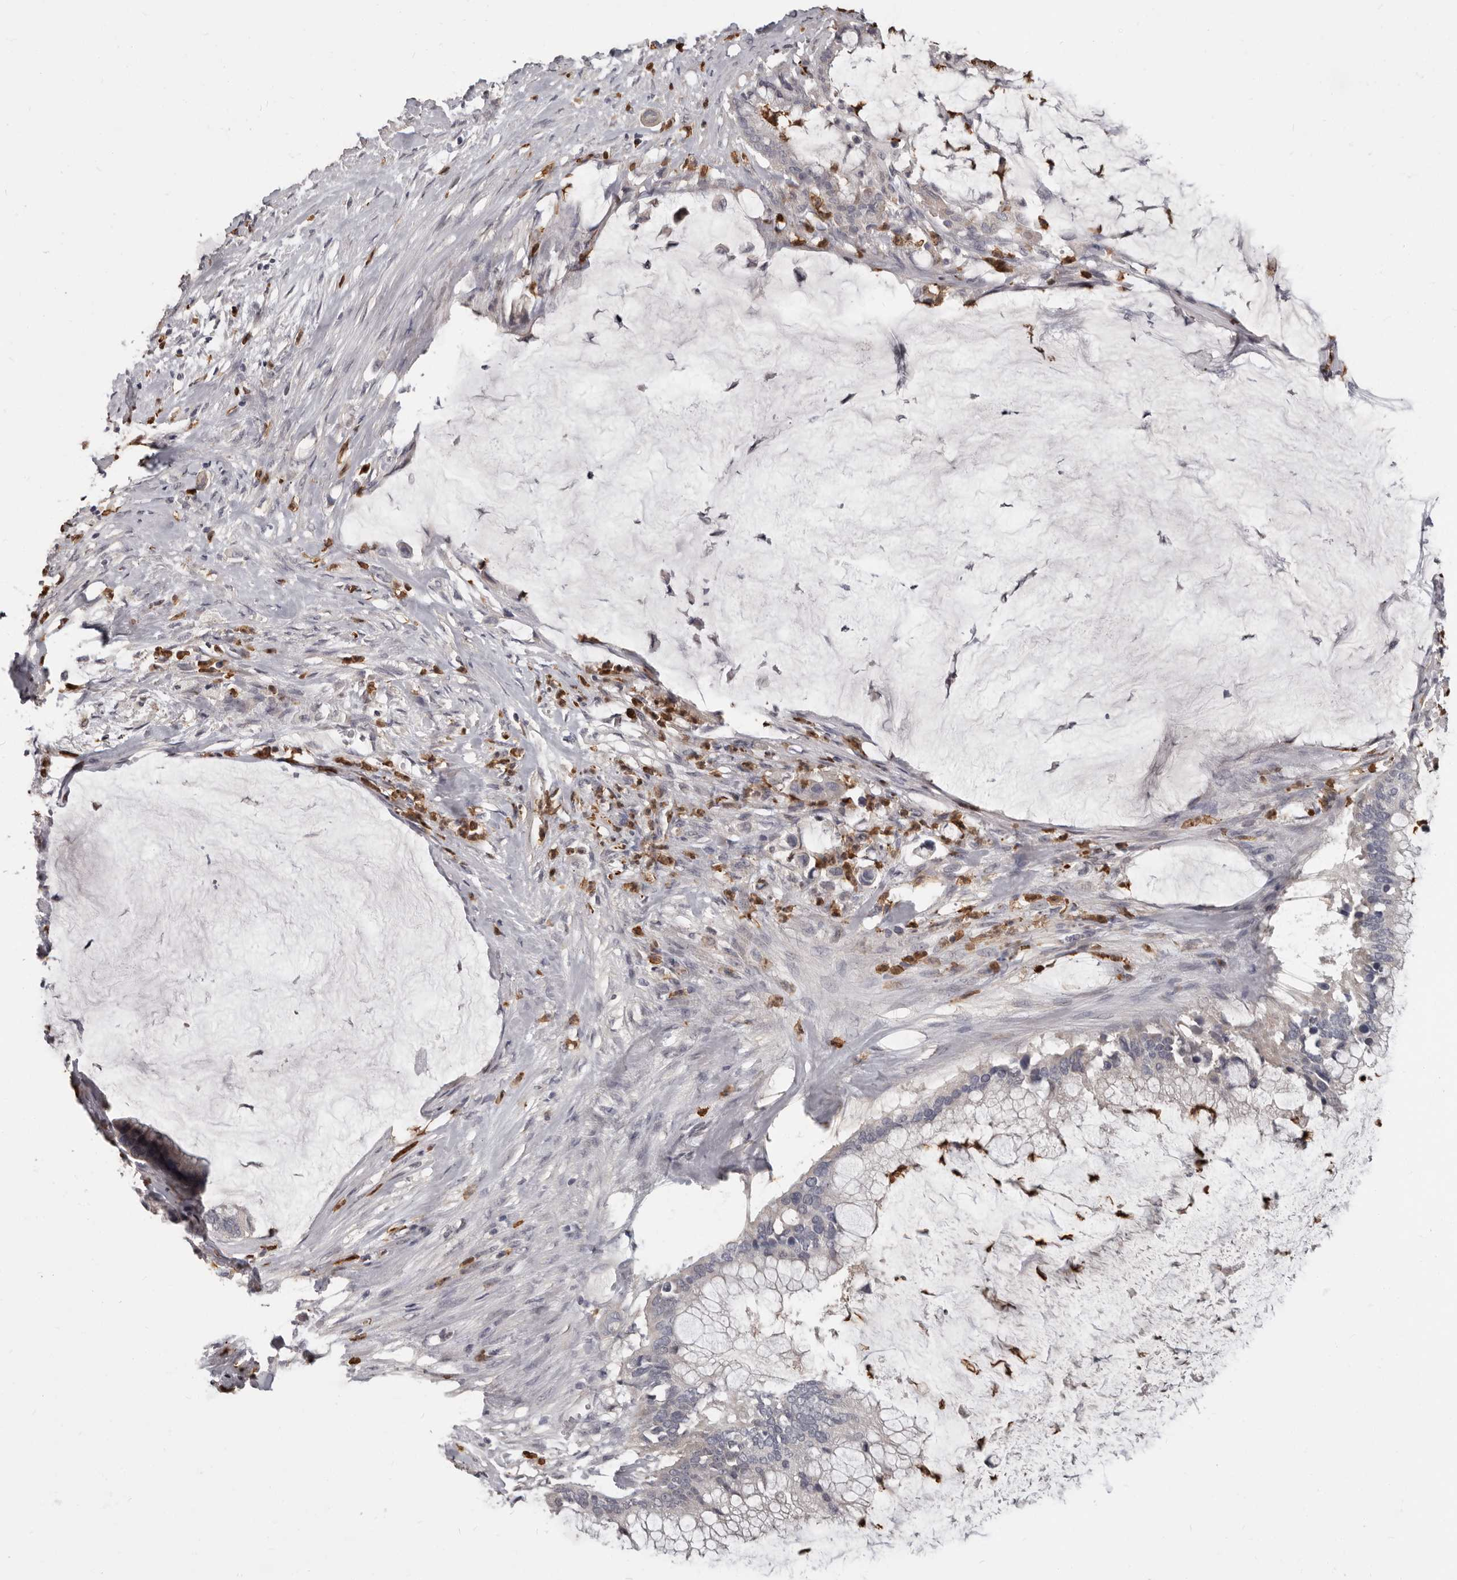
{"staining": {"intensity": "negative", "quantity": "none", "location": "none"}, "tissue": "pancreatic cancer", "cell_type": "Tumor cells", "image_type": "cancer", "snomed": [{"axis": "morphology", "description": "Adenocarcinoma, NOS"}, {"axis": "topography", "description": "Pancreas"}], "caption": "High power microscopy histopathology image of an immunohistochemistry (IHC) image of pancreatic adenocarcinoma, revealing no significant staining in tumor cells.", "gene": "GPR157", "patient": {"sex": "male", "age": 41}}